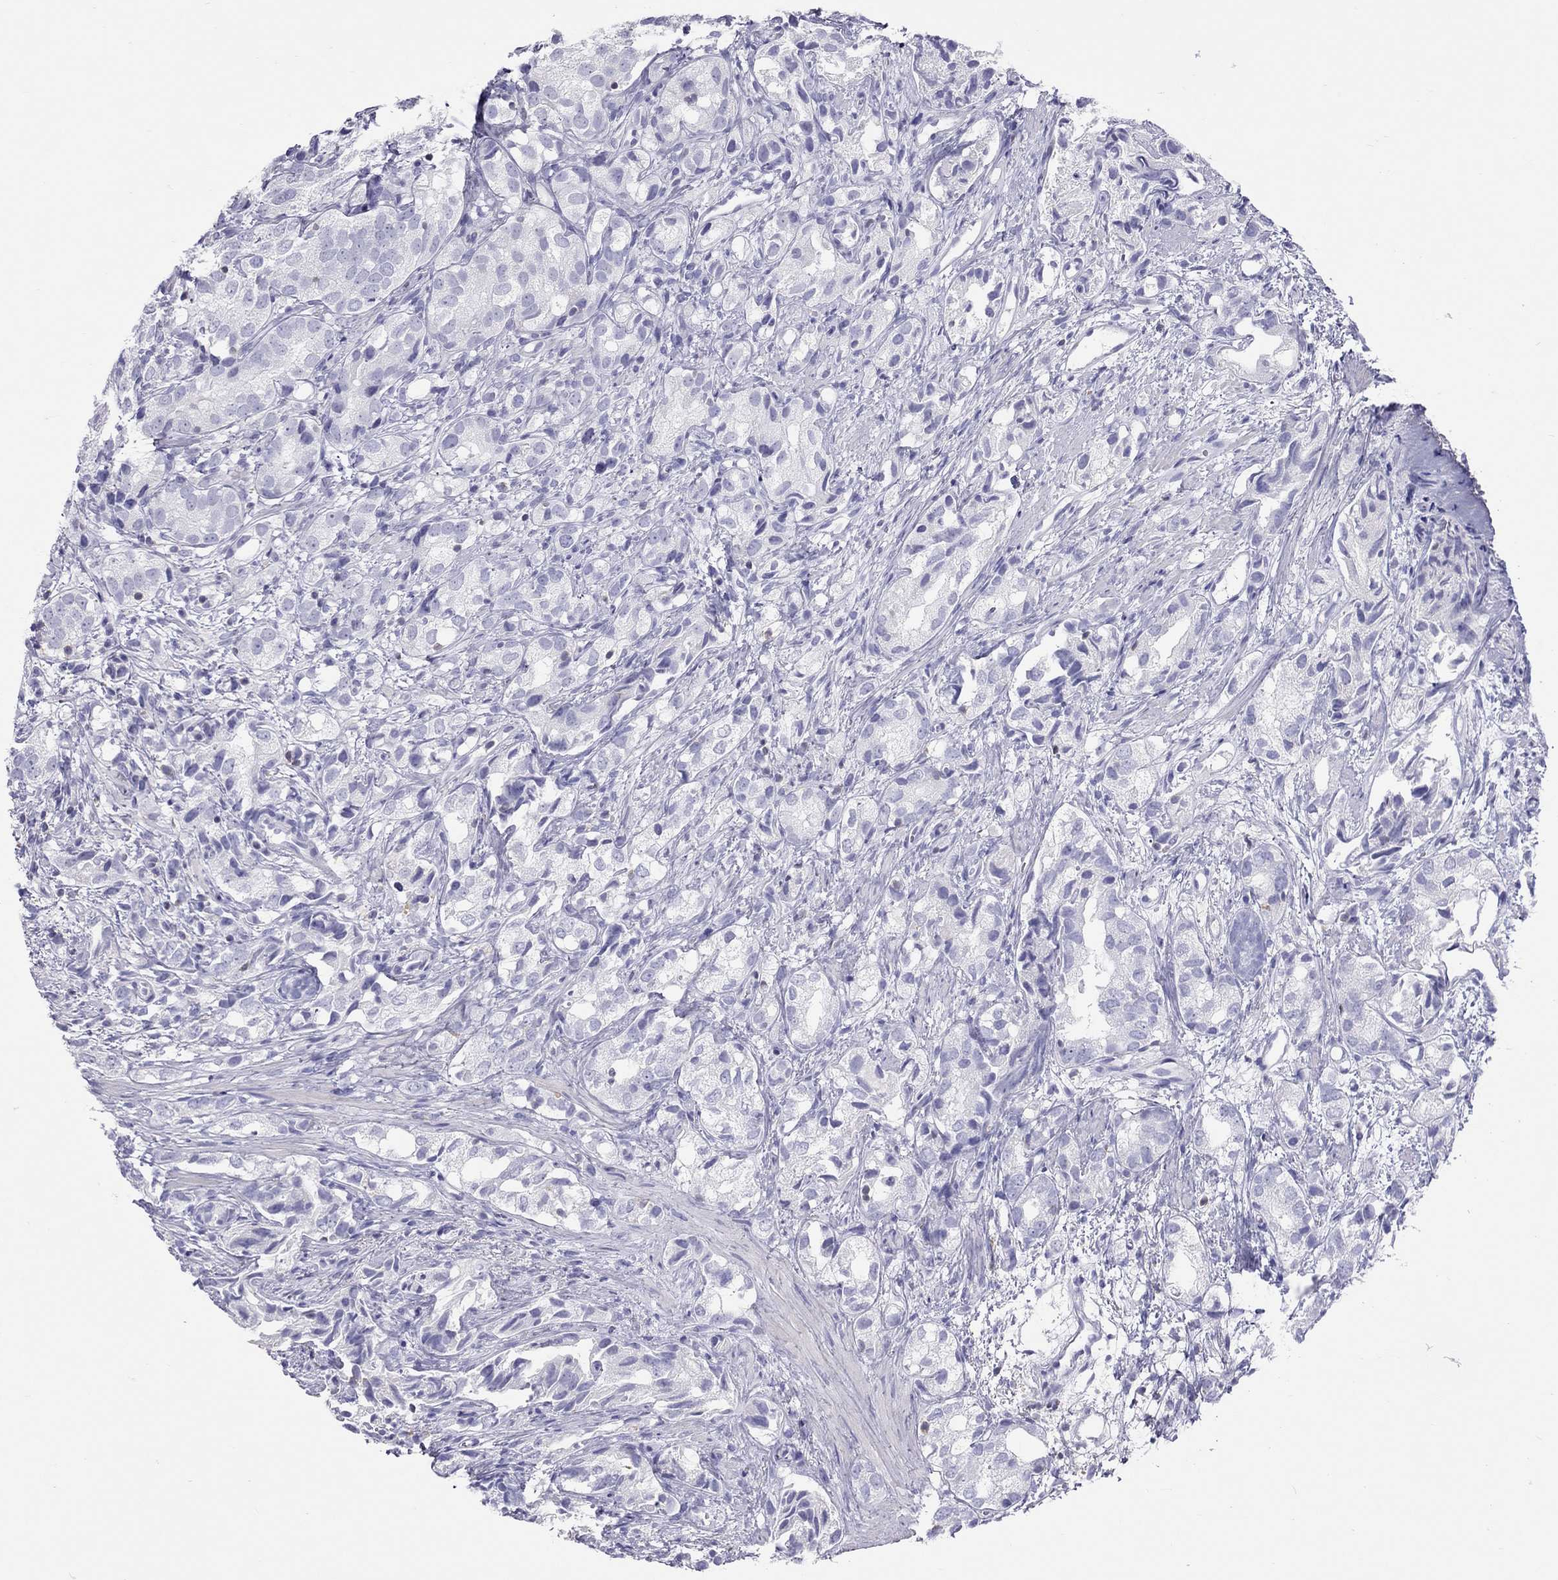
{"staining": {"intensity": "negative", "quantity": "none", "location": "none"}, "tissue": "prostate cancer", "cell_type": "Tumor cells", "image_type": "cancer", "snomed": [{"axis": "morphology", "description": "Adenocarcinoma, High grade"}, {"axis": "topography", "description": "Prostate"}], "caption": "High power microscopy photomicrograph of an immunohistochemistry photomicrograph of prostate cancer, revealing no significant staining in tumor cells. The staining is performed using DAB brown chromogen with nuclei counter-stained in using hematoxylin.", "gene": "STAG3", "patient": {"sex": "male", "age": 82}}